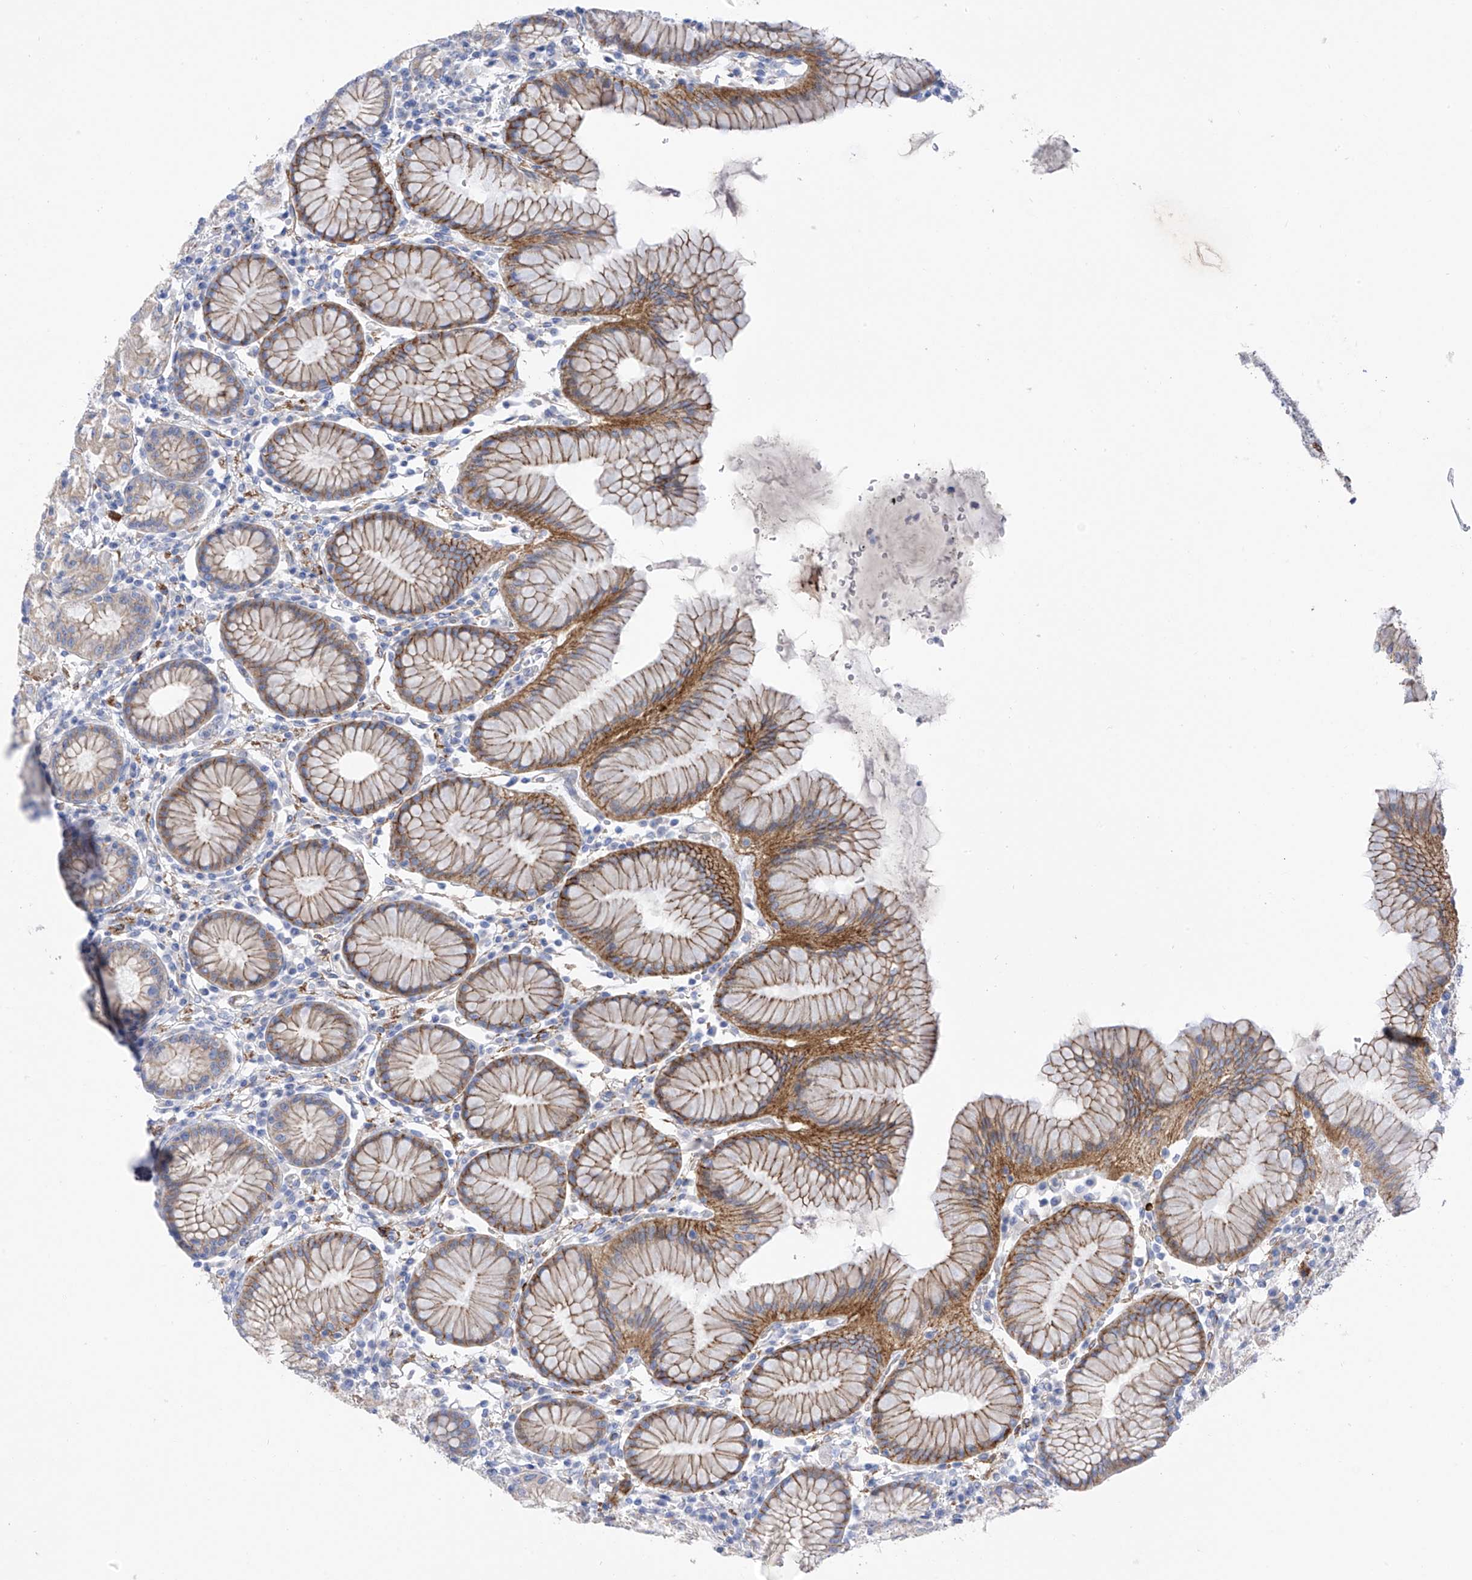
{"staining": {"intensity": "moderate", "quantity": "25%-75%", "location": "cytoplasmic/membranous"}, "tissue": "stomach", "cell_type": "Glandular cells", "image_type": "normal", "snomed": [{"axis": "morphology", "description": "Normal tissue, NOS"}, {"axis": "topography", "description": "Stomach"}, {"axis": "topography", "description": "Stomach, lower"}], "caption": "Moderate cytoplasmic/membranous staining for a protein is identified in approximately 25%-75% of glandular cells of unremarkable stomach using IHC.", "gene": "ITGA9", "patient": {"sex": "female", "age": 56}}